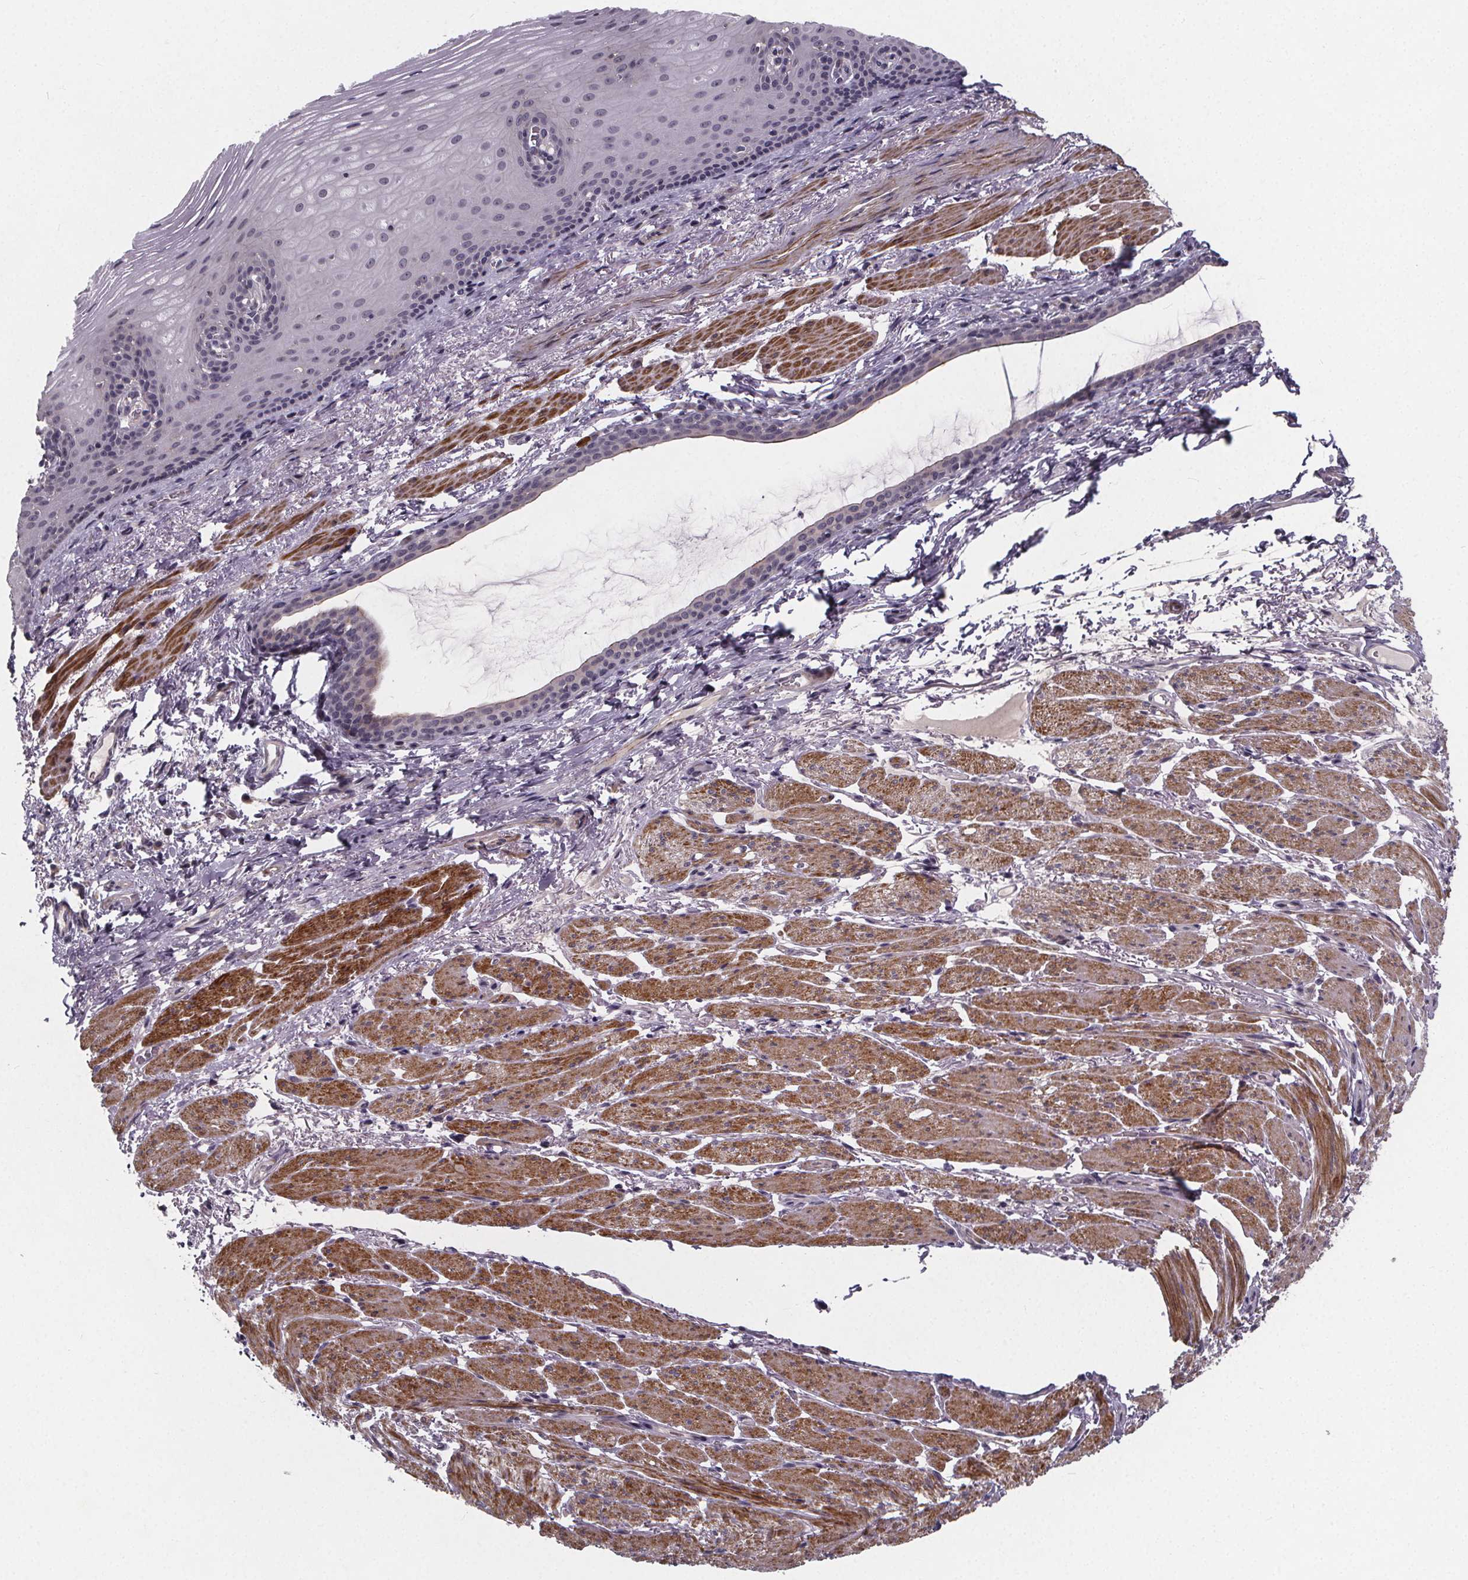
{"staining": {"intensity": "negative", "quantity": "none", "location": "none"}, "tissue": "esophagus", "cell_type": "Squamous epithelial cells", "image_type": "normal", "snomed": [{"axis": "morphology", "description": "Normal tissue, NOS"}, {"axis": "topography", "description": "Esophagus"}], "caption": "Immunohistochemical staining of benign human esophagus exhibits no significant expression in squamous epithelial cells. (DAB (3,3'-diaminobenzidine) immunohistochemistry with hematoxylin counter stain).", "gene": "FBXW2", "patient": {"sex": "male", "age": 76}}